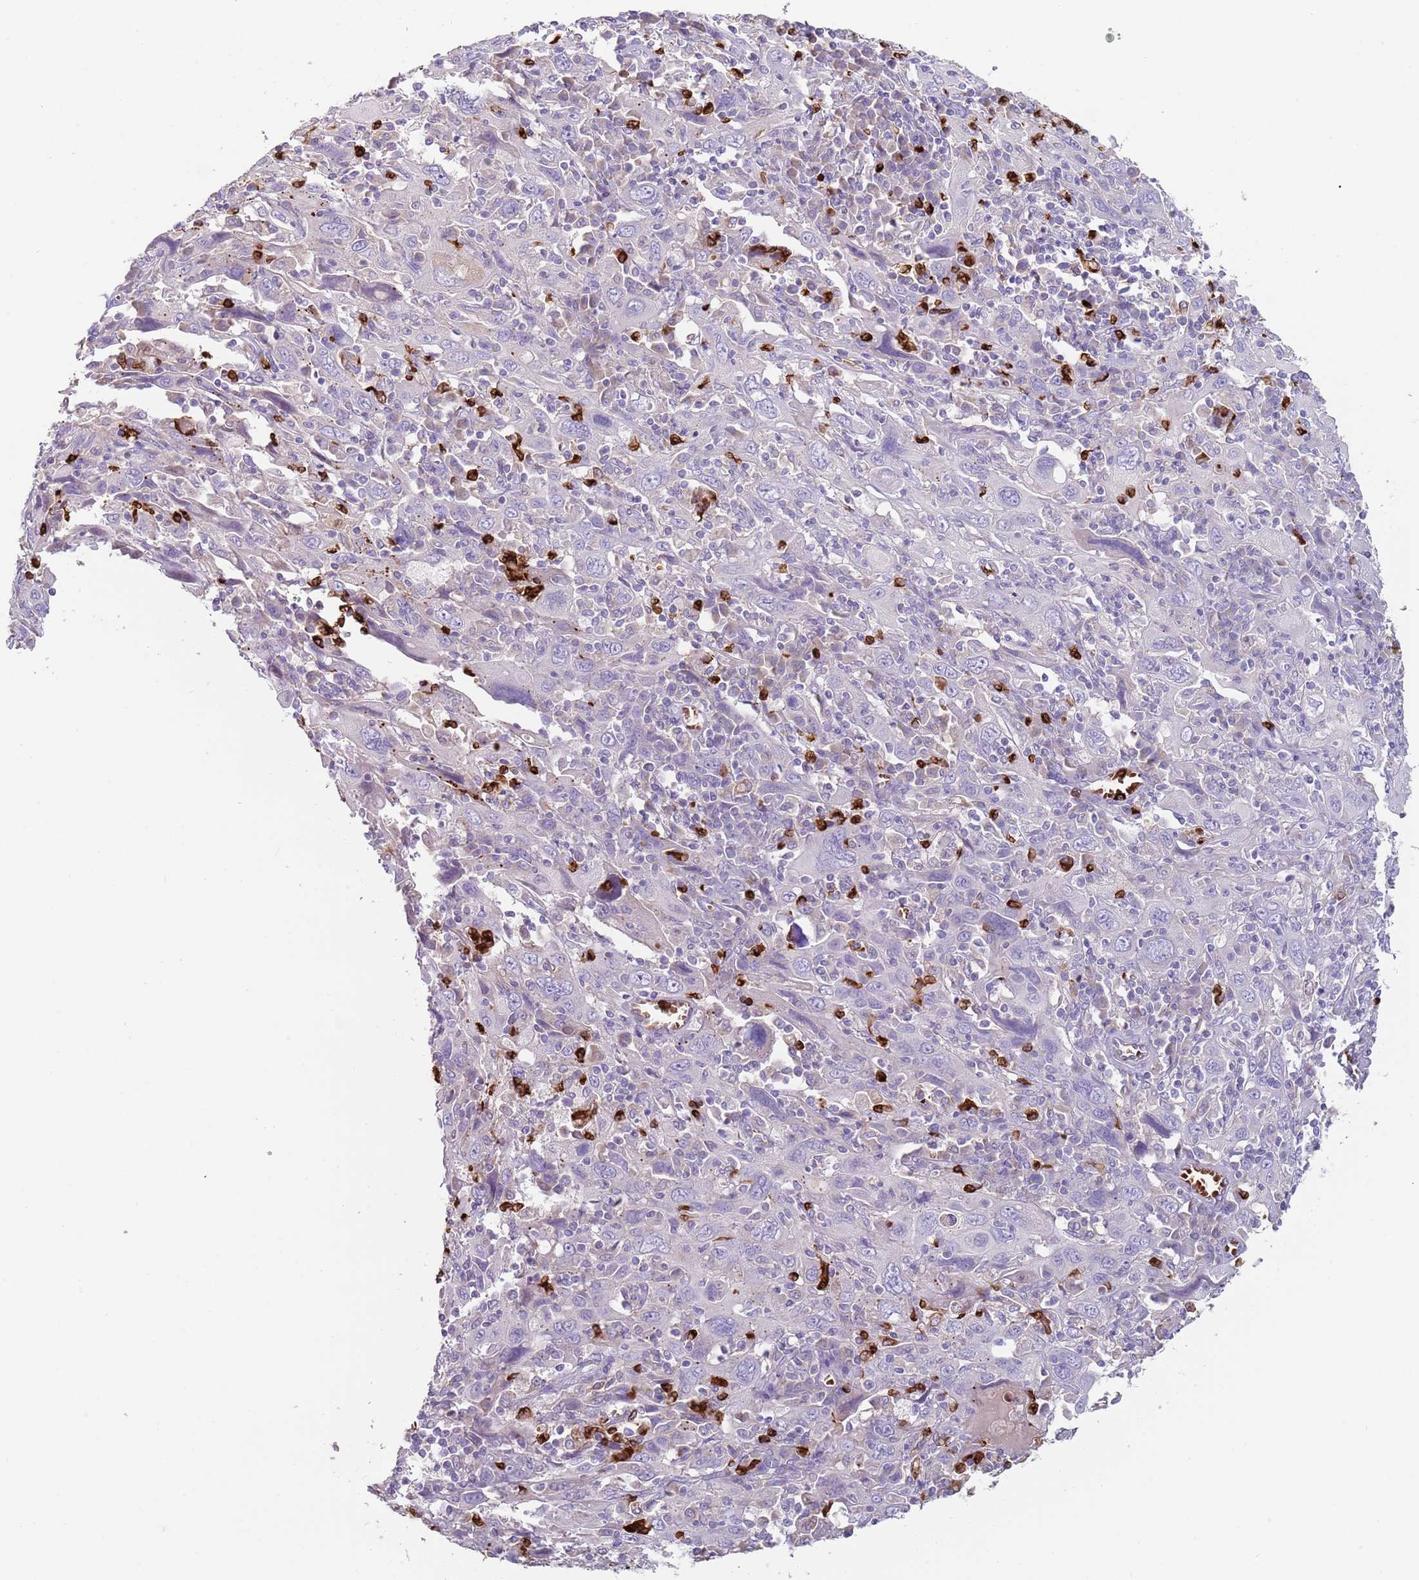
{"staining": {"intensity": "negative", "quantity": "none", "location": "none"}, "tissue": "cervical cancer", "cell_type": "Tumor cells", "image_type": "cancer", "snomed": [{"axis": "morphology", "description": "Squamous cell carcinoma, NOS"}, {"axis": "topography", "description": "Cervix"}], "caption": "High magnification brightfield microscopy of cervical cancer (squamous cell carcinoma) stained with DAB (3,3'-diaminobenzidine) (brown) and counterstained with hematoxylin (blue): tumor cells show no significant expression.", "gene": "TMEM251", "patient": {"sex": "female", "age": 46}}